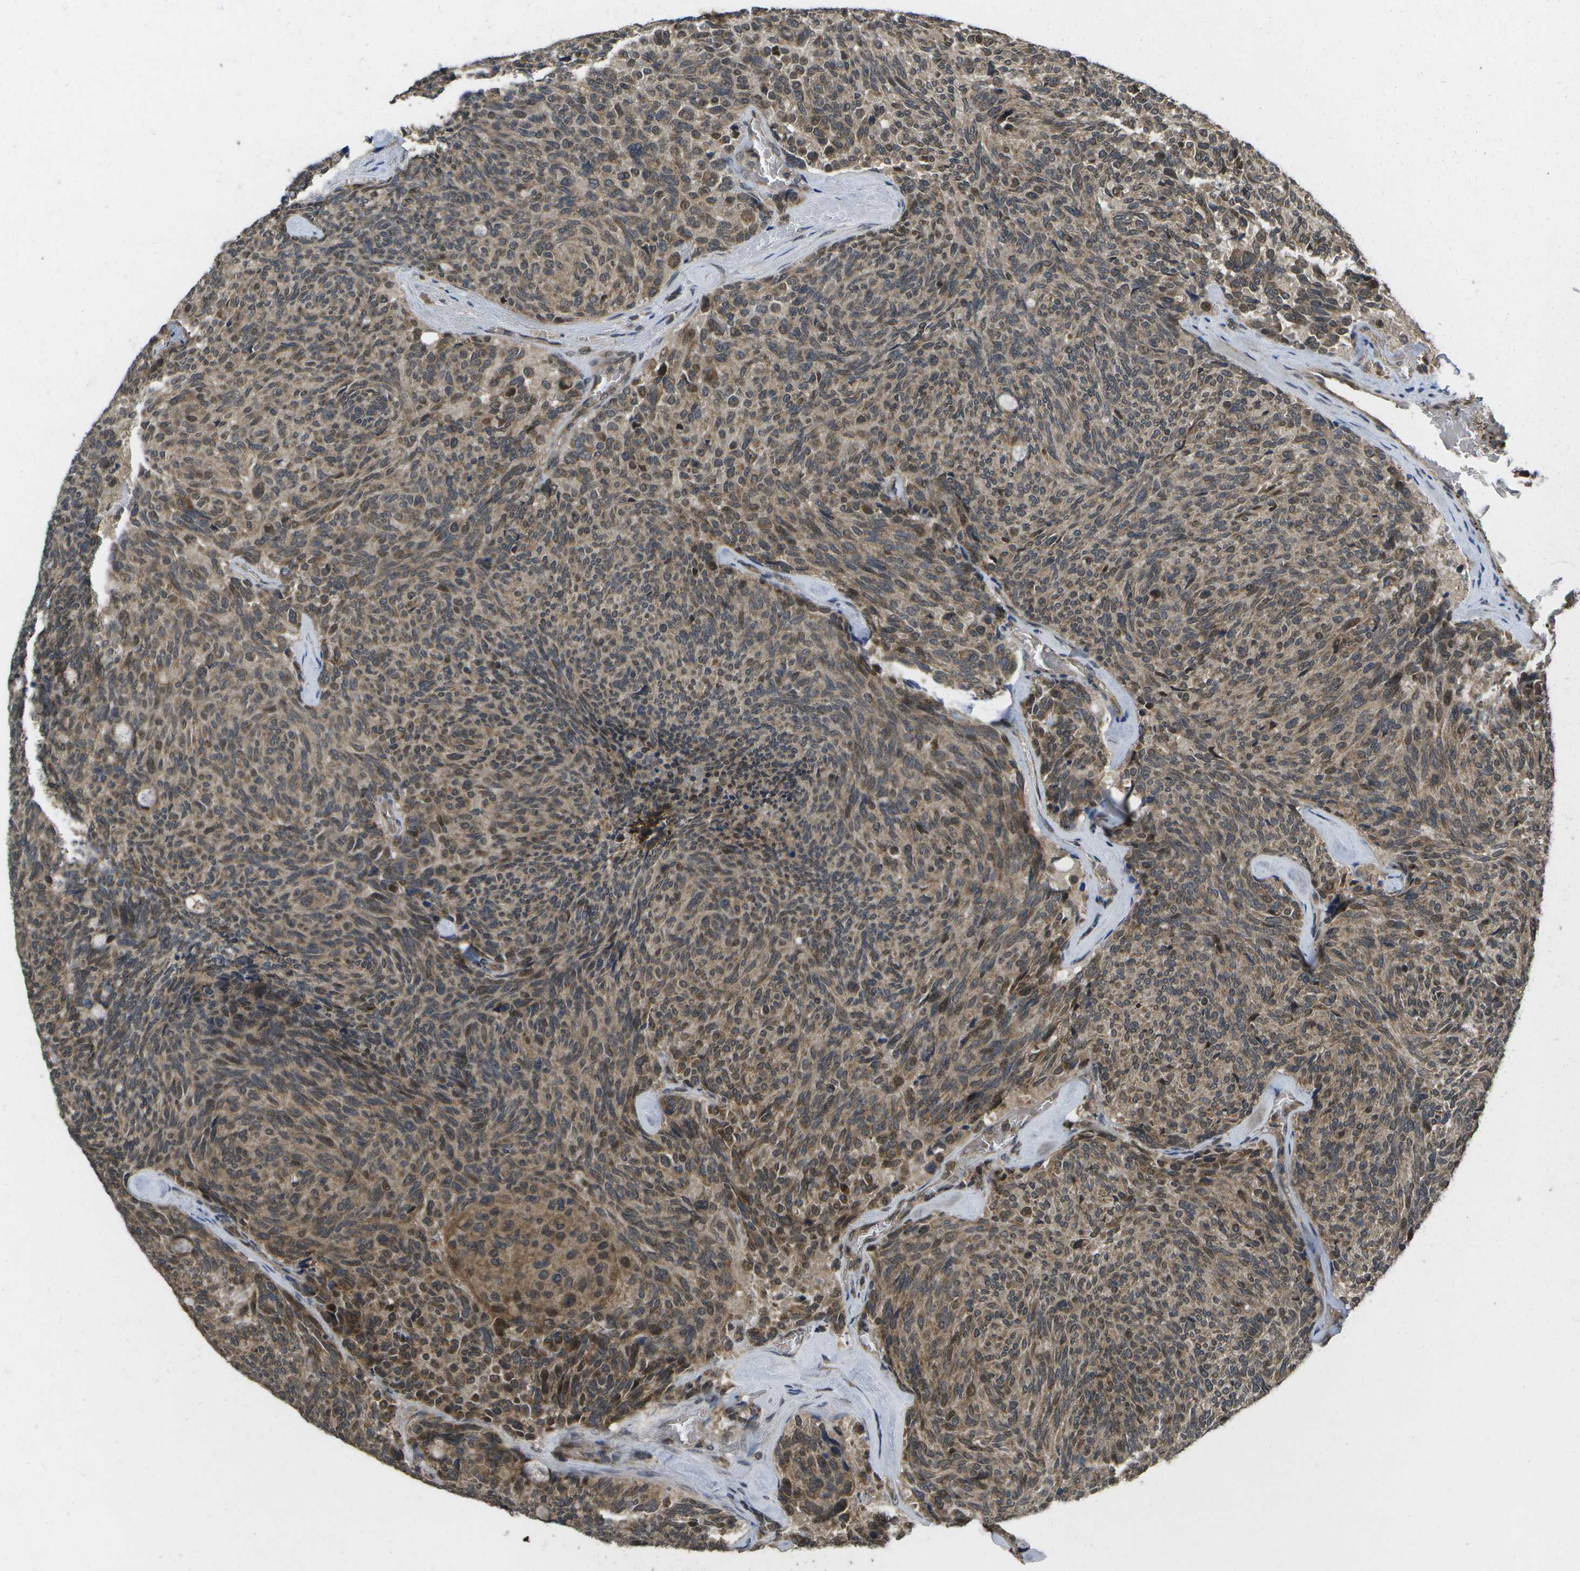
{"staining": {"intensity": "moderate", "quantity": ">75%", "location": "cytoplasmic/membranous,nuclear"}, "tissue": "carcinoid", "cell_type": "Tumor cells", "image_type": "cancer", "snomed": [{"axis": "morphology", "description": "Carcinoid, malignant, NOS"}, {"axis": "topography", "description": "Pancreas"}], "caption": "This photomicrograph reveals carcinoid stained with immunohistochemistry (IHC) to label a protein in brown. The cytoplasmic/membranous and nuclear of tumor cells show moderate positivity for the protein. Nuclei are counter-stained blue.", "gene": "ALAS1", "patient": {"sex": "female", "age": 54}}